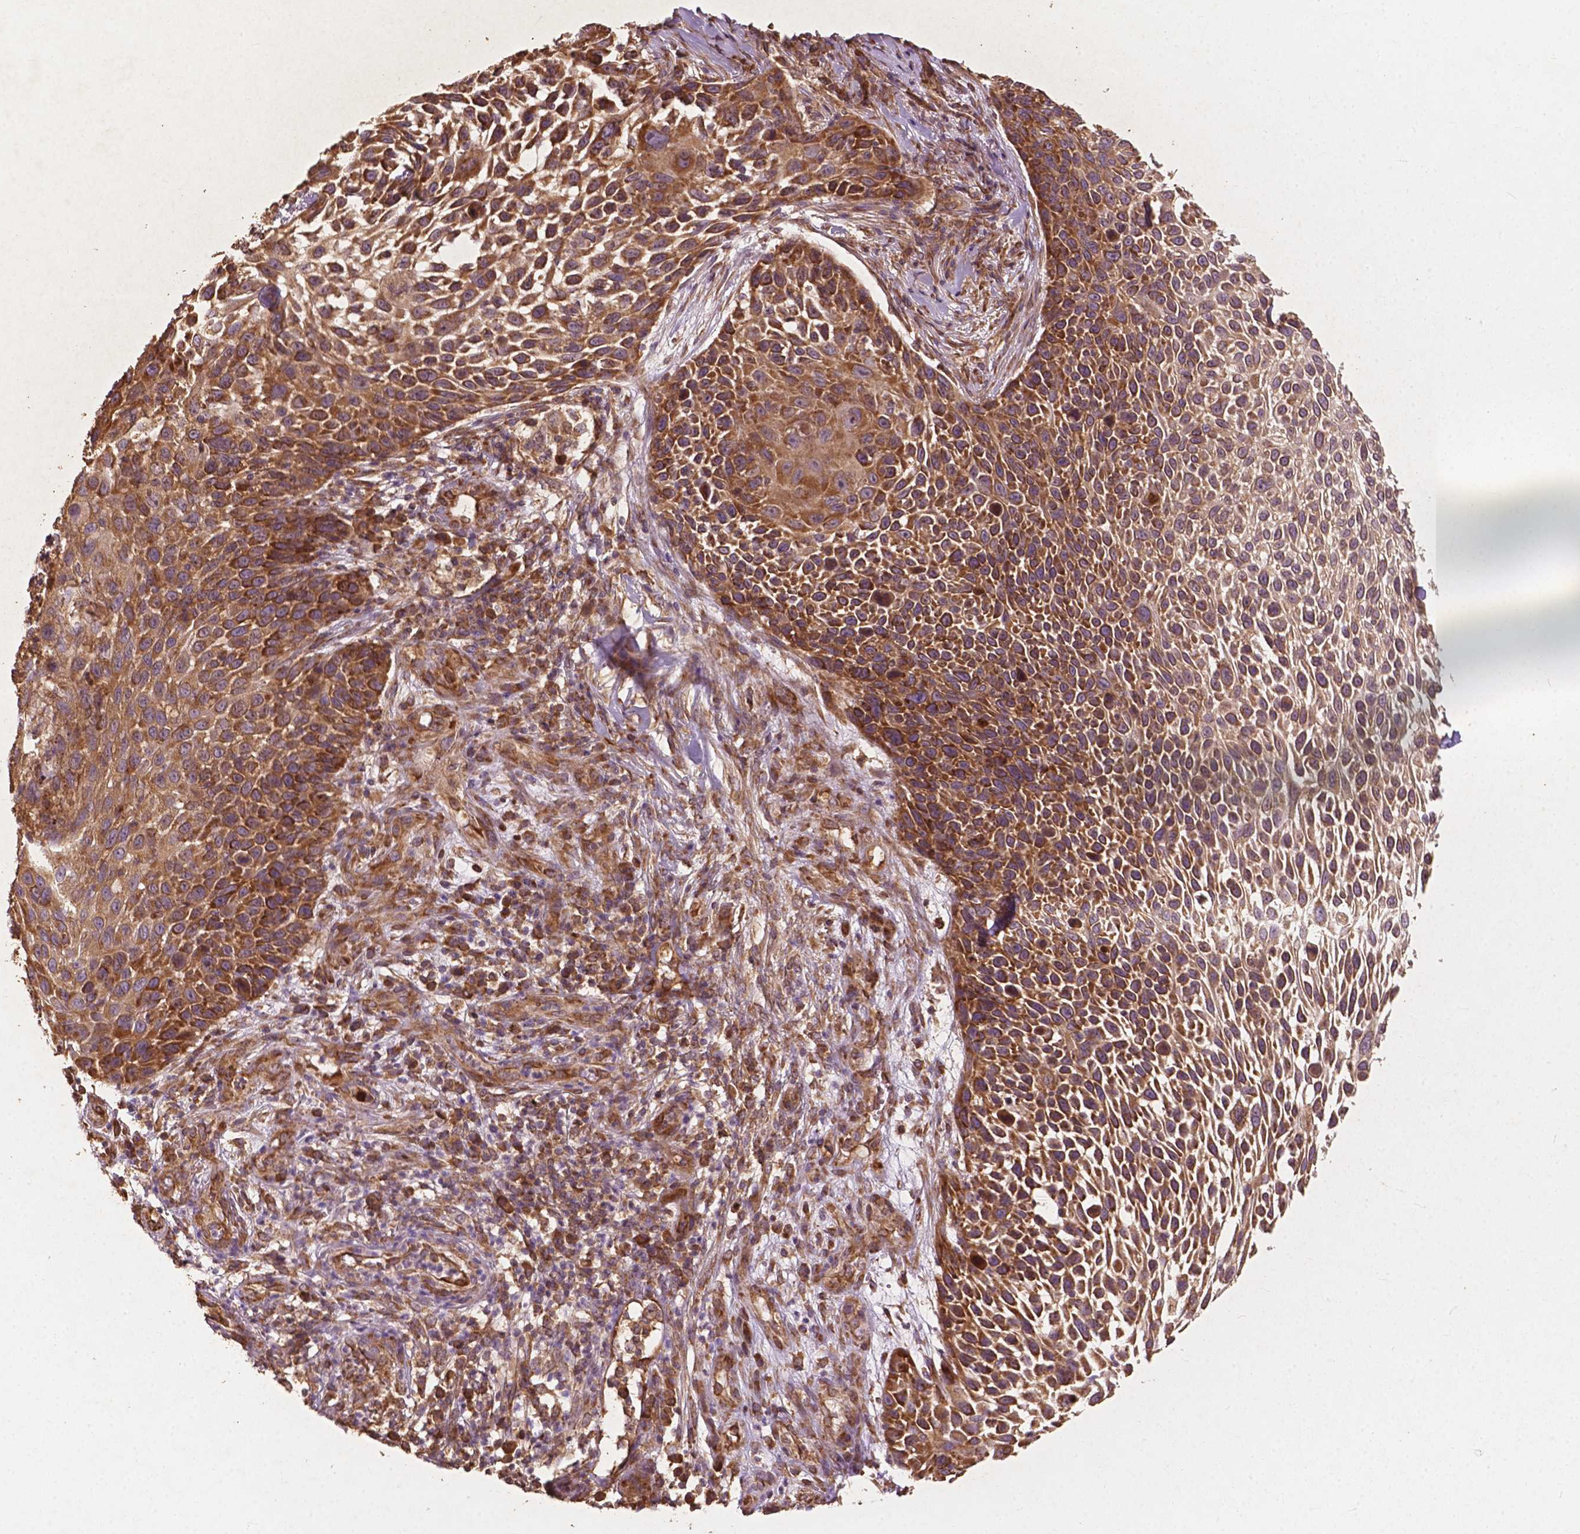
{"staining": {"intensity": "strong", "quantity": ">75%", "location": "cytoplasmic/membranous"}, "tissue": "skin cancer", "cell_type": "Tumor cells", "image_type": "cancer", "snomed": [{"axis": "morphology", "description": "Squamous cell carcinoma, NOS"}, {"axis": "topography", "description": "Skin"}], "caption": "Immunohistochemistry micrograph of skin squamous cell carcinoma stained for a protein (brown), which shows high levels of strong cytoplasmic/membranous expression in approximately >75% of tumor cells.", "gene": "G3BP1", "patient": {"sex": "male", "age": 92}}